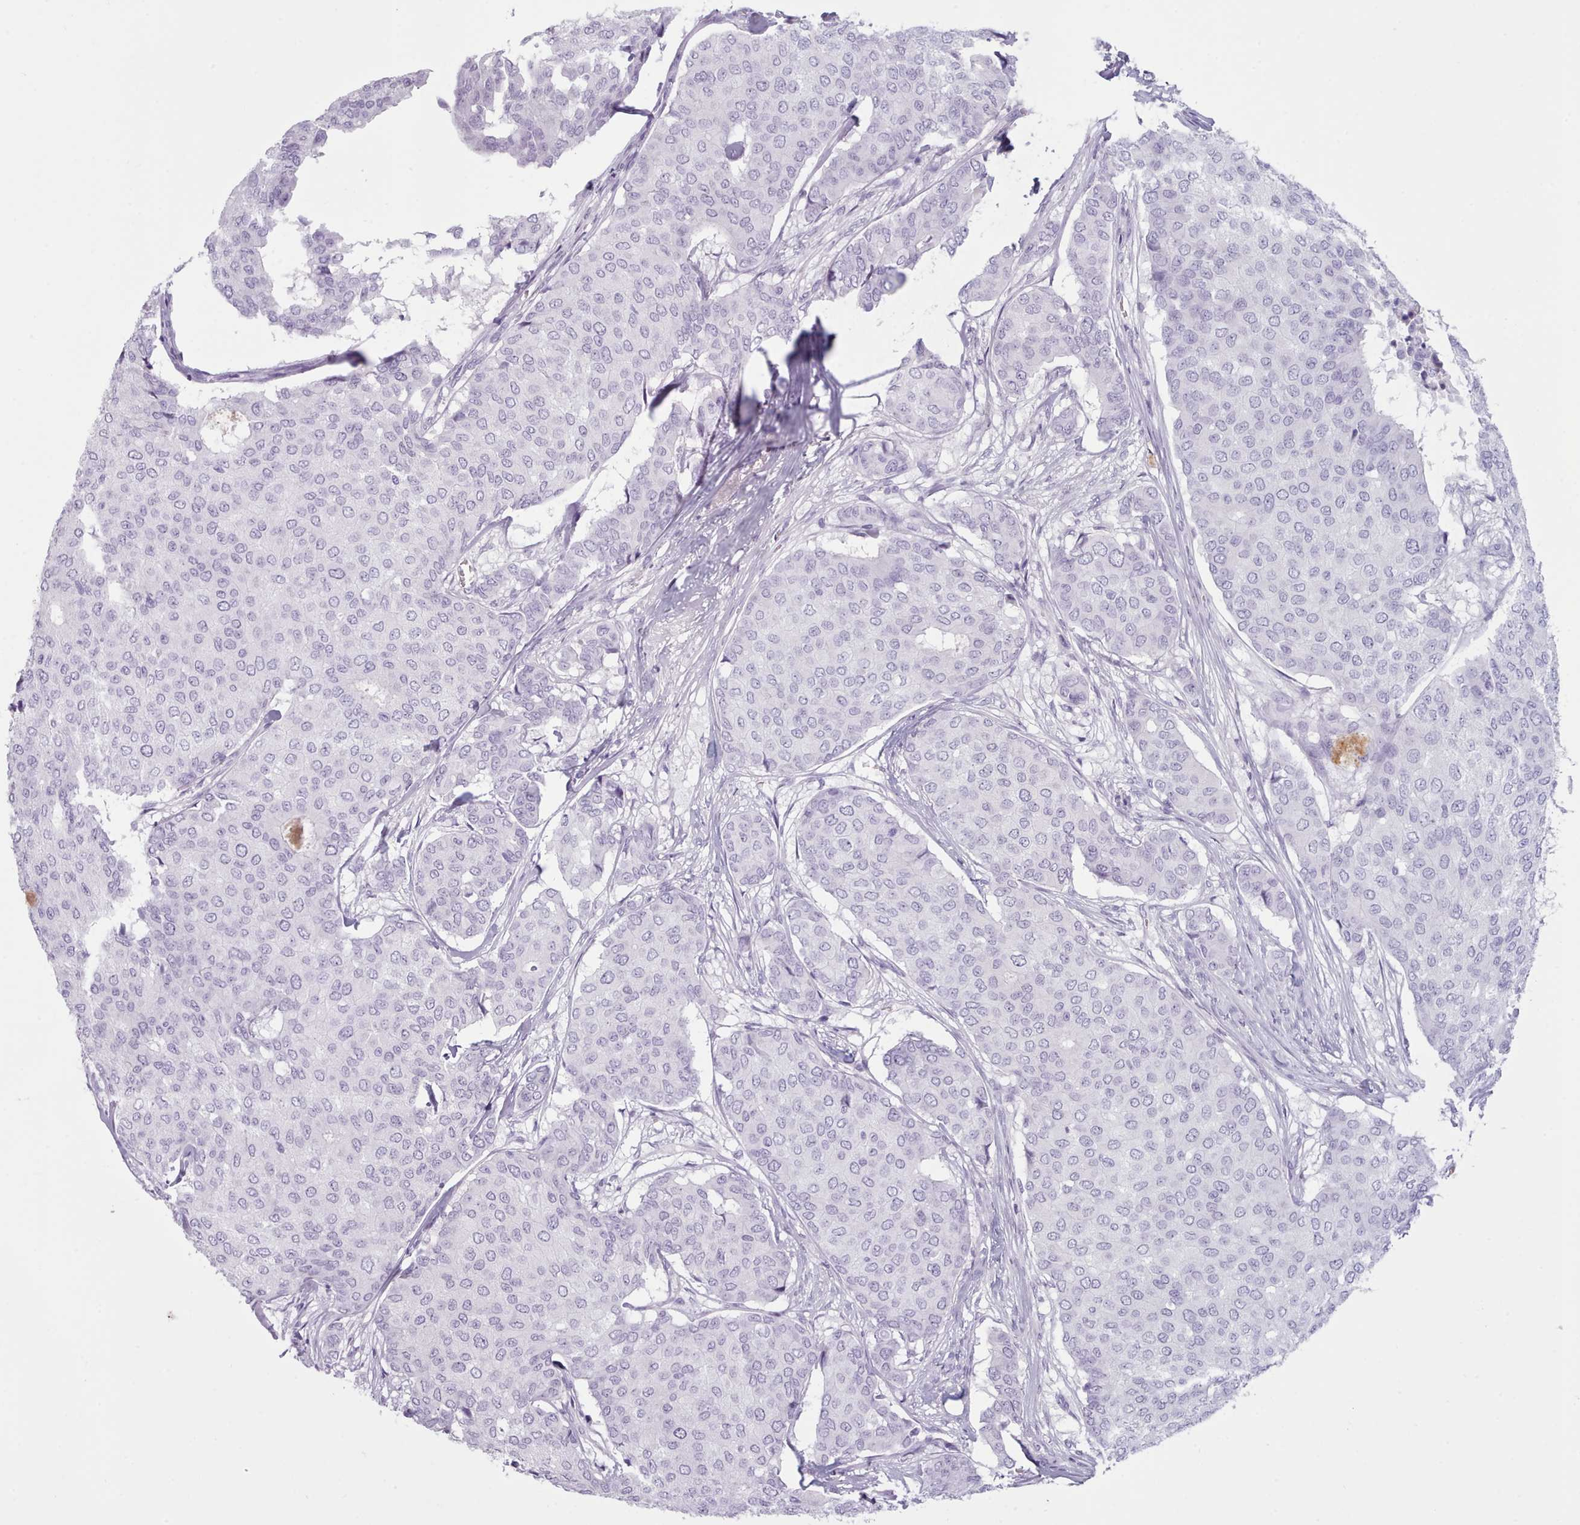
{"staining": {"intensity": "negative", "quantity": "none", "location": "none"}, "tissue": "breast cancer", "cell_type": "Tumor cells", "image_type": "cancer", "snomed": [{"axis": "morphology", "description": "Duct carcinoma"}, {"axis": "topography", "description": "Breast"}], "caption": "A histopathology image of human breast cancer is negative for staining in tumor cells.", "gene": "ZNF43", "patient": {"sex": "female", "age": 75}}